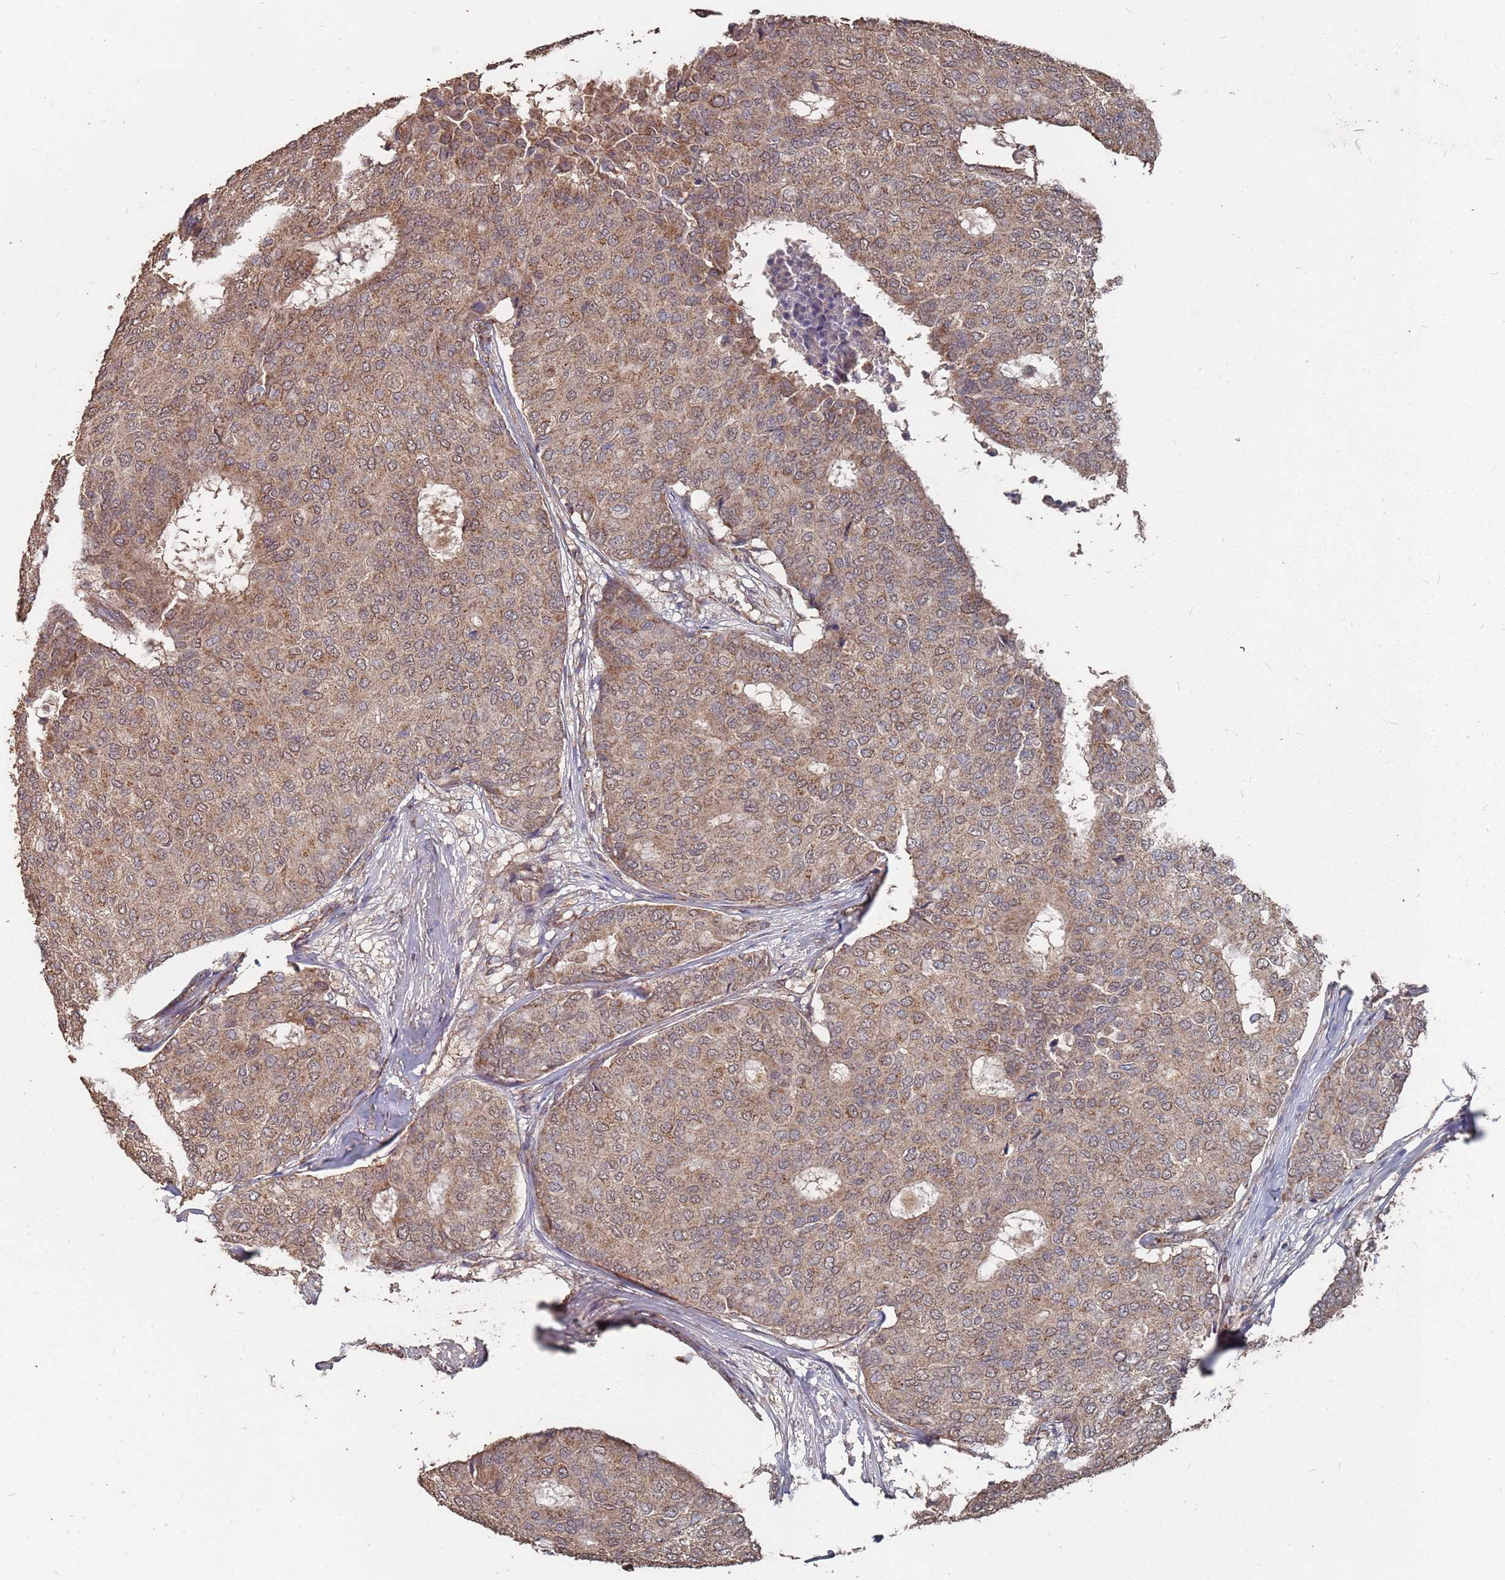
{"staining": {"intensity": "moderate", "quantity": ">75%", "location": "cytoplasmic/membranous"}, "tissue": "breast cancer", "cell_type": "Tumor cells", "image_type": "cancer", "snomed": [{"axis": "morphology", "description": "Duct carcinoma"}, {"axis": "topography", "description": "Breast"}], "caption": "This is an image of immunohistochemistry (IHC) staining of breast cancer (infiltrating ductal carcinoma), which shows moderate staining in the cytoplasmic/membranous of tumor cells.", "gene": "PRORP", "patient": {"sex": "female", "age": 75}}